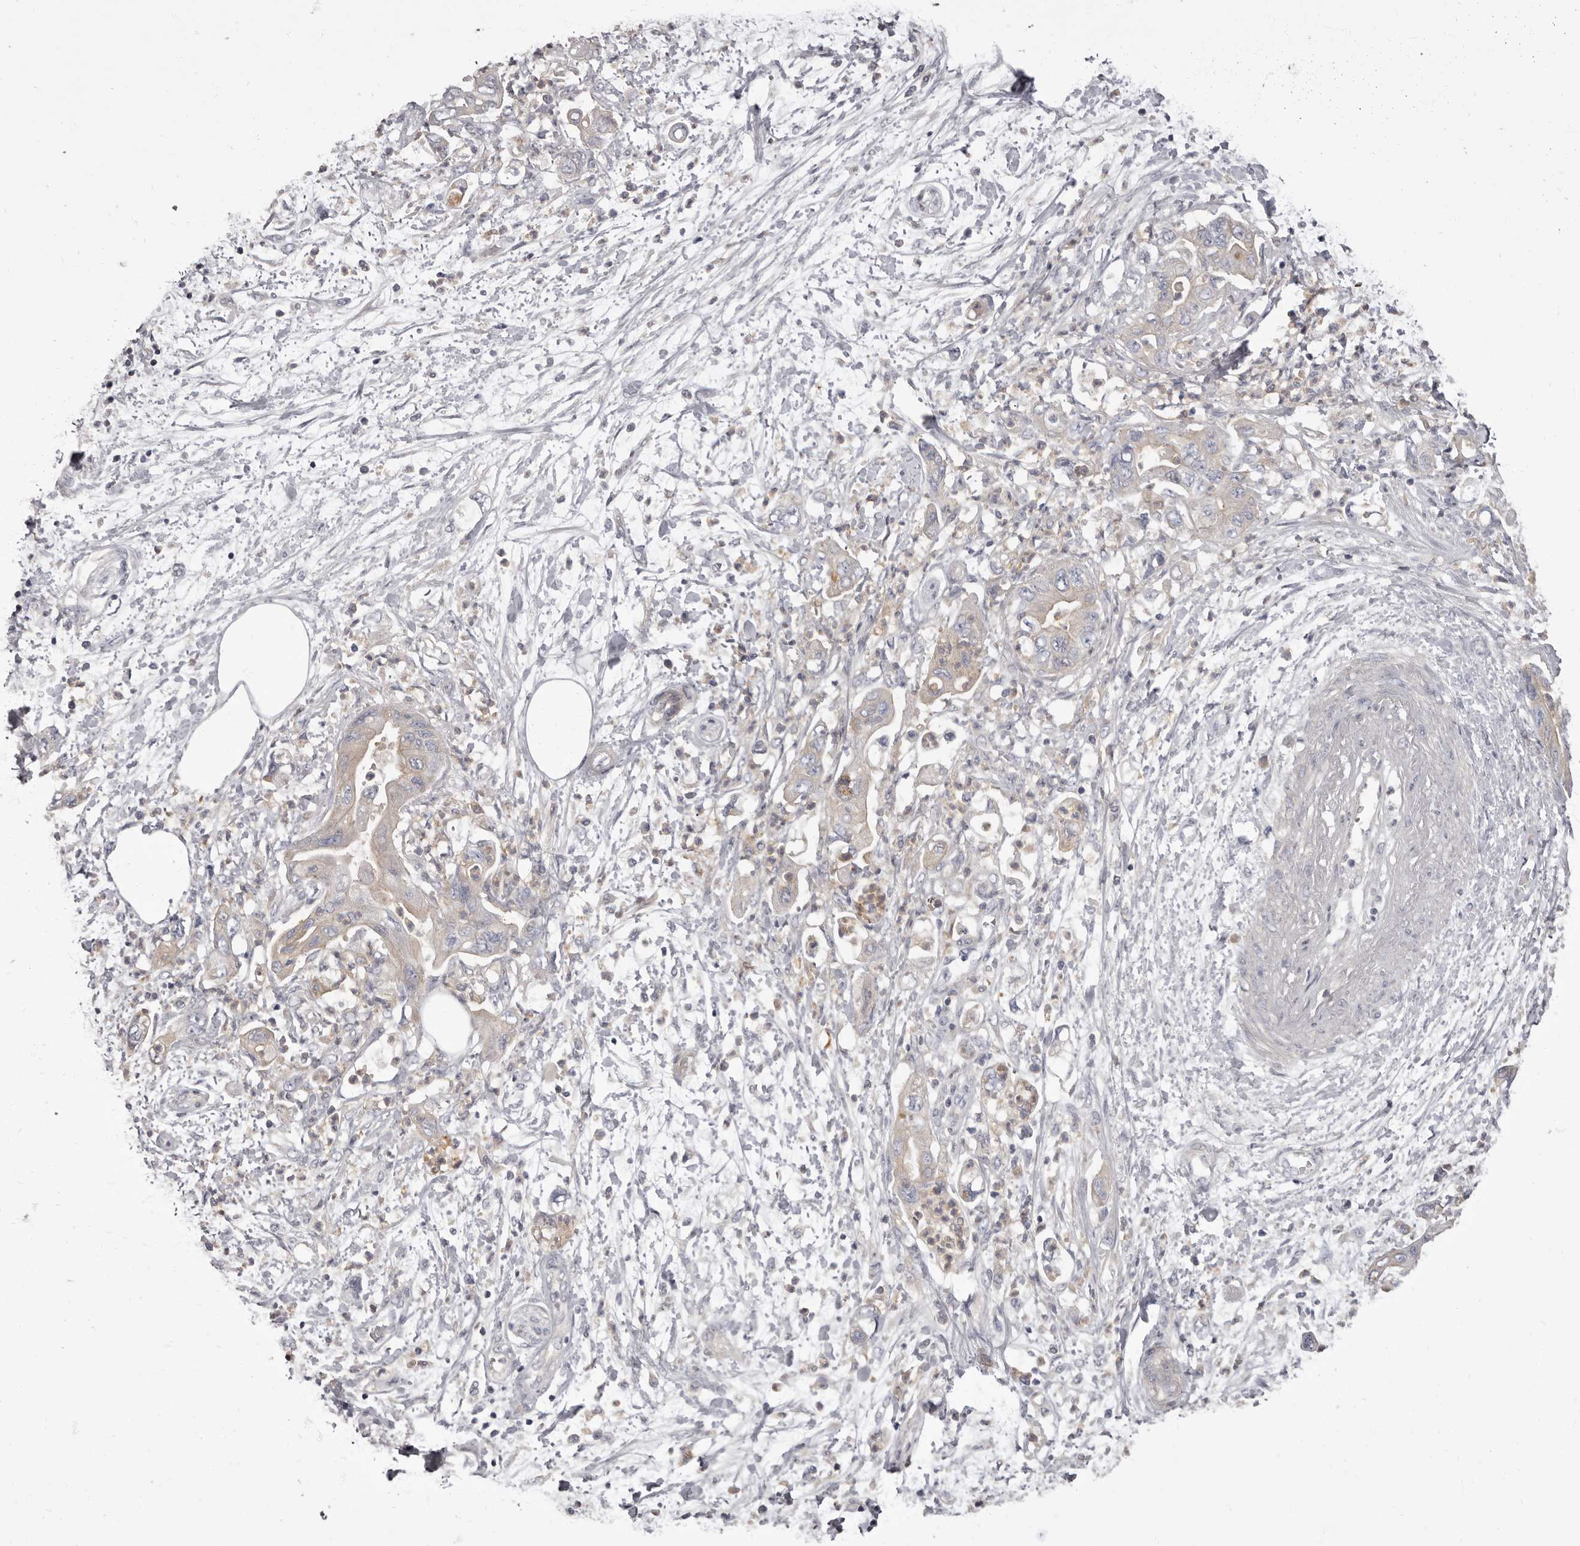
{"staining": {"intensity": "weak", "quantity": "<25%", "location": "cytoplasmic/membranous"}, "tissue": "pancreatic cancer", "cell_type": "Tumor cells", "image_type": "cancer", "snomed": [{"axis": "morphology", "description": "Adenocarcinoma, NOS"}, {"axis": "topography", "description": "Pancreas"}], "caption": "Histopathology image shows no significant protein positivity in tumor cells of pancreatic cancer (adenocarcinoma).", "gene": "APEH", "patient": {"sex": "female", "age": 73}}